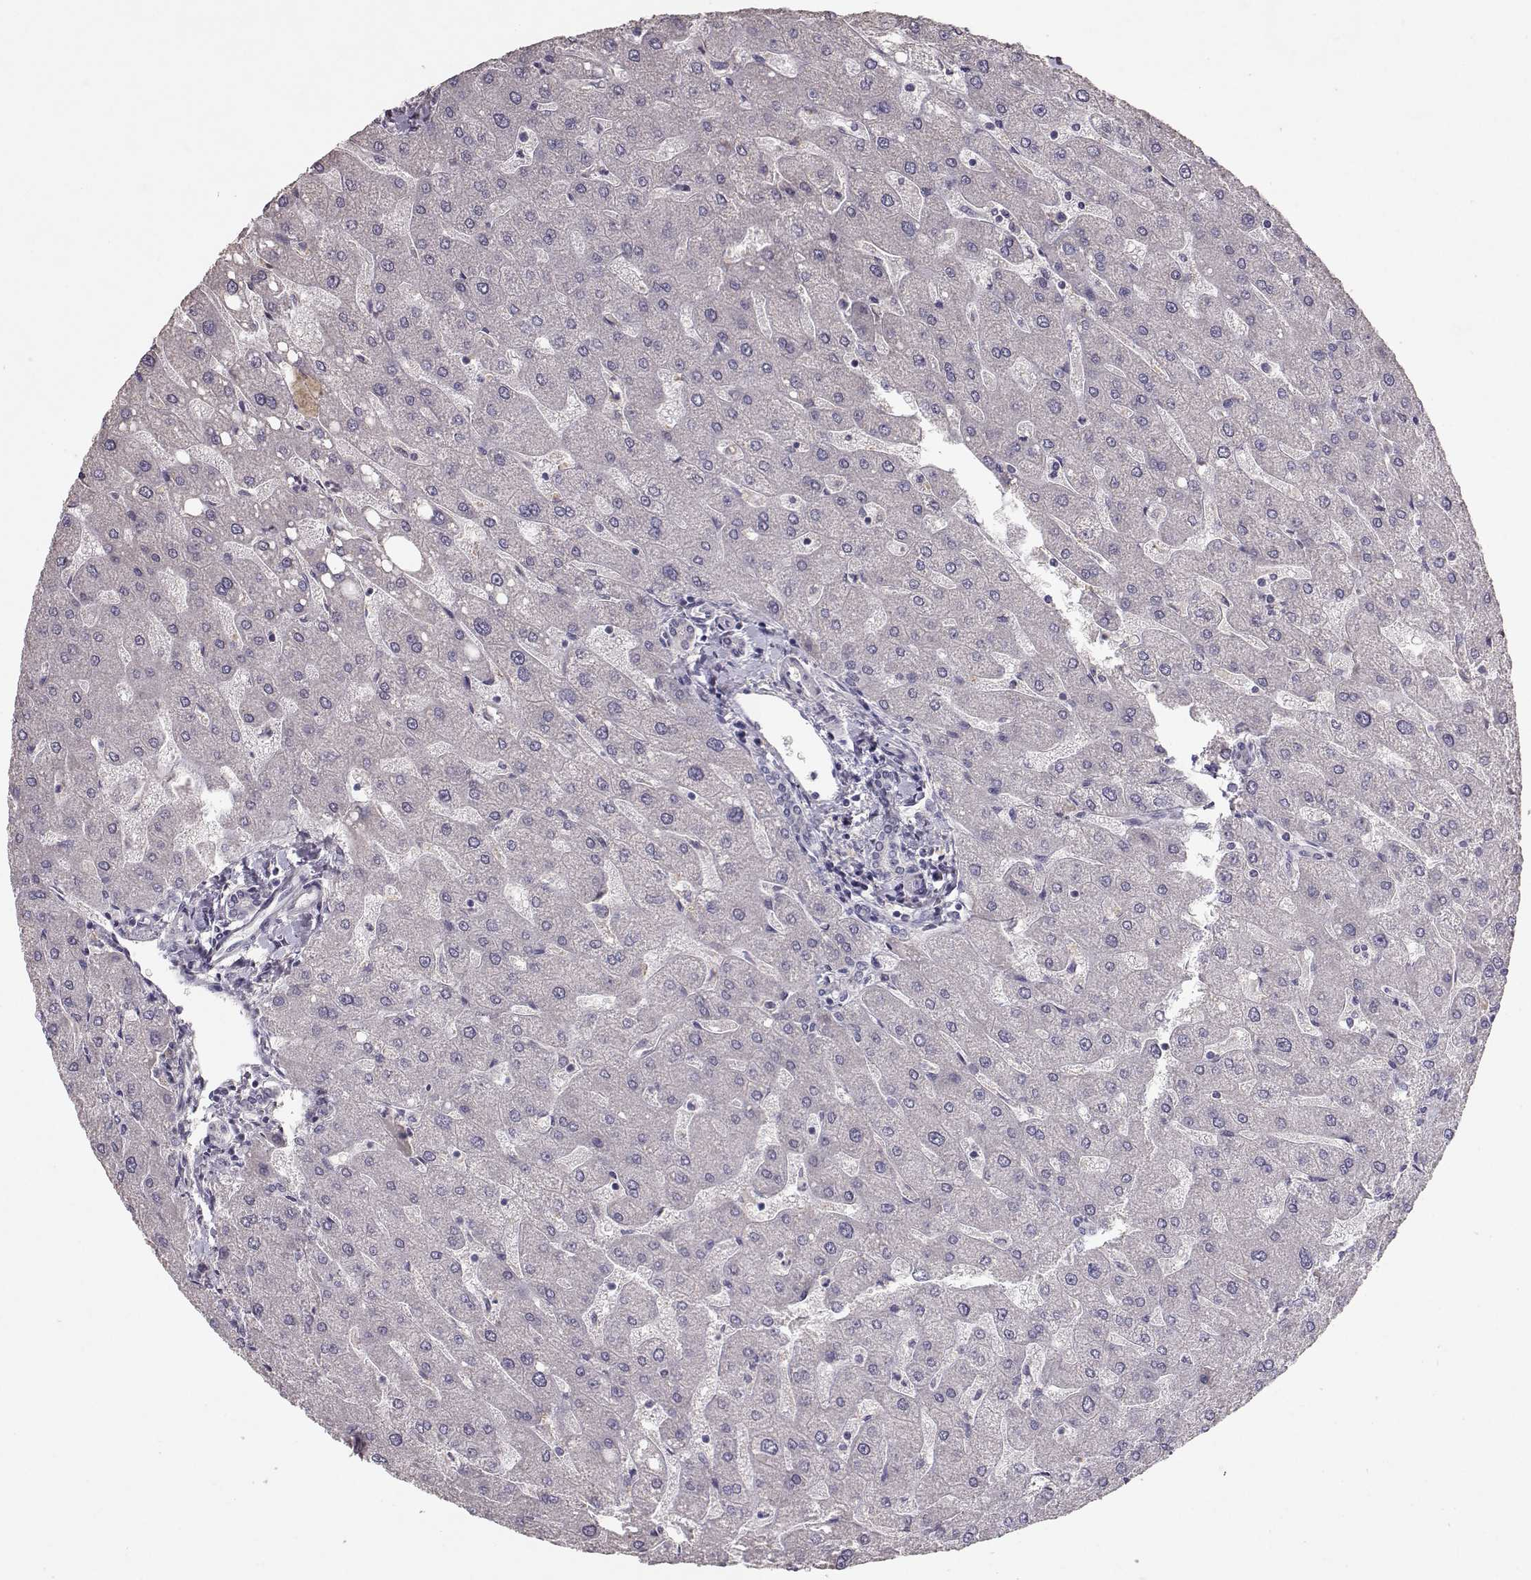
{"staining": {"intensity": "negative", "quantity": "none", "location": "none"}, "tissue": "liver", "cell_type": "Cholangiocytes", "image_type": "normal", "snomed": [{"axis": "morphology", "description": "Normal tissue, NOS"}, {"axis": "topography", "description": "Liver"}], "caption": "Immunohistochemistry photomicrograph of benign liver: human liver stained with DAB shows no significant protein expression in cholangiocytes.", "gene": "PMCH", "patient": {"sex": "male", "age": 67}}